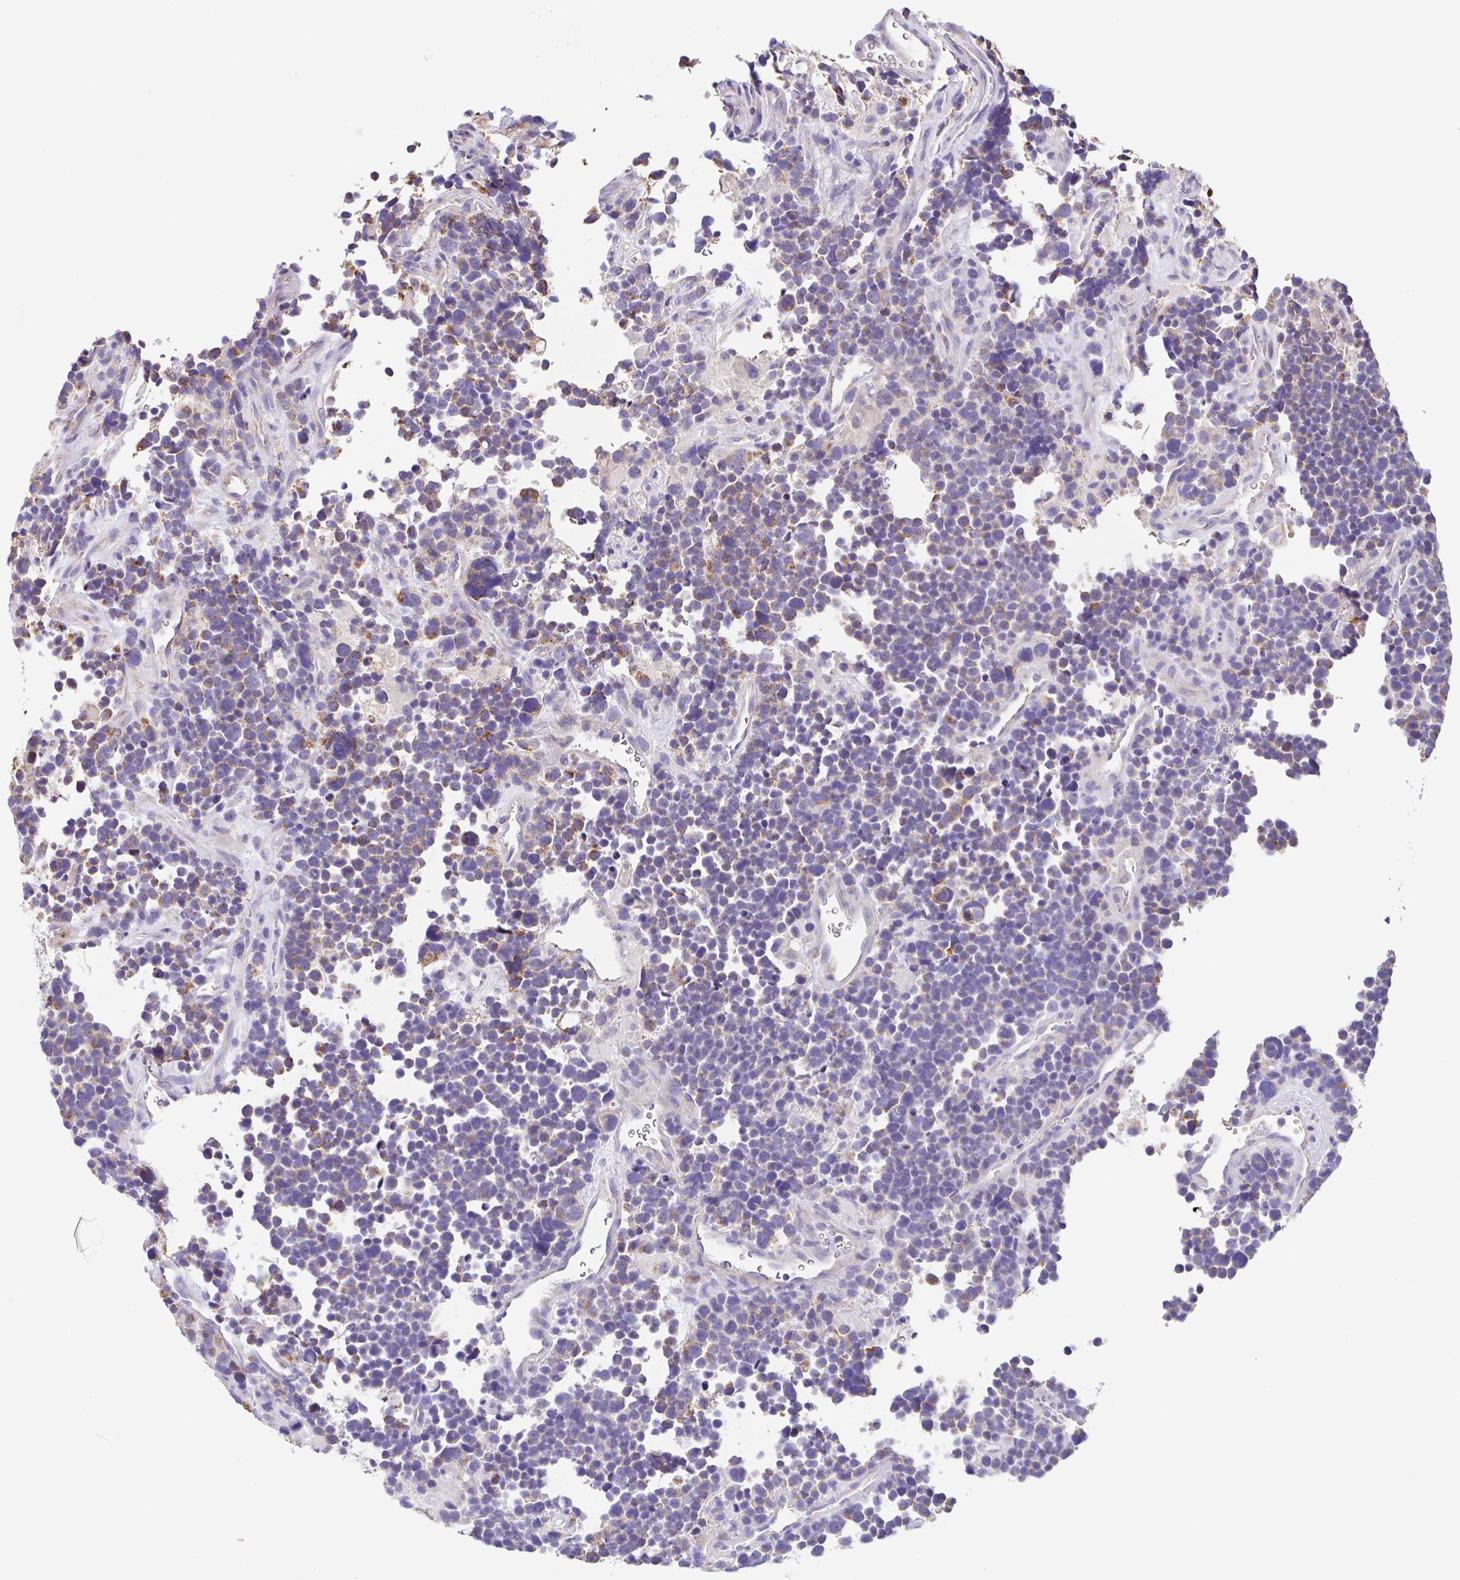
{"staining": {"intensity": "moderate", "quantity": "25%-75%", "location": "cytoplasmic/membranous"}, "tissue": "glioma", "cell_type": "Tumor cells", "image_type": "cancer", "snomed": [{"axis": "morphology", "description": "Glioma, malignant, High grade"}, {"axis": "topography", "description": "Brain"}], "caption": "There is medium levels of moderate cytoplasmic/membranous expression in tumor cells of high-grade glioma (malignant), as demonstrated by immunohistochemical staining (brown color).", "gene": "GINM1", "patient": {"sex": "male", "age": 33}}